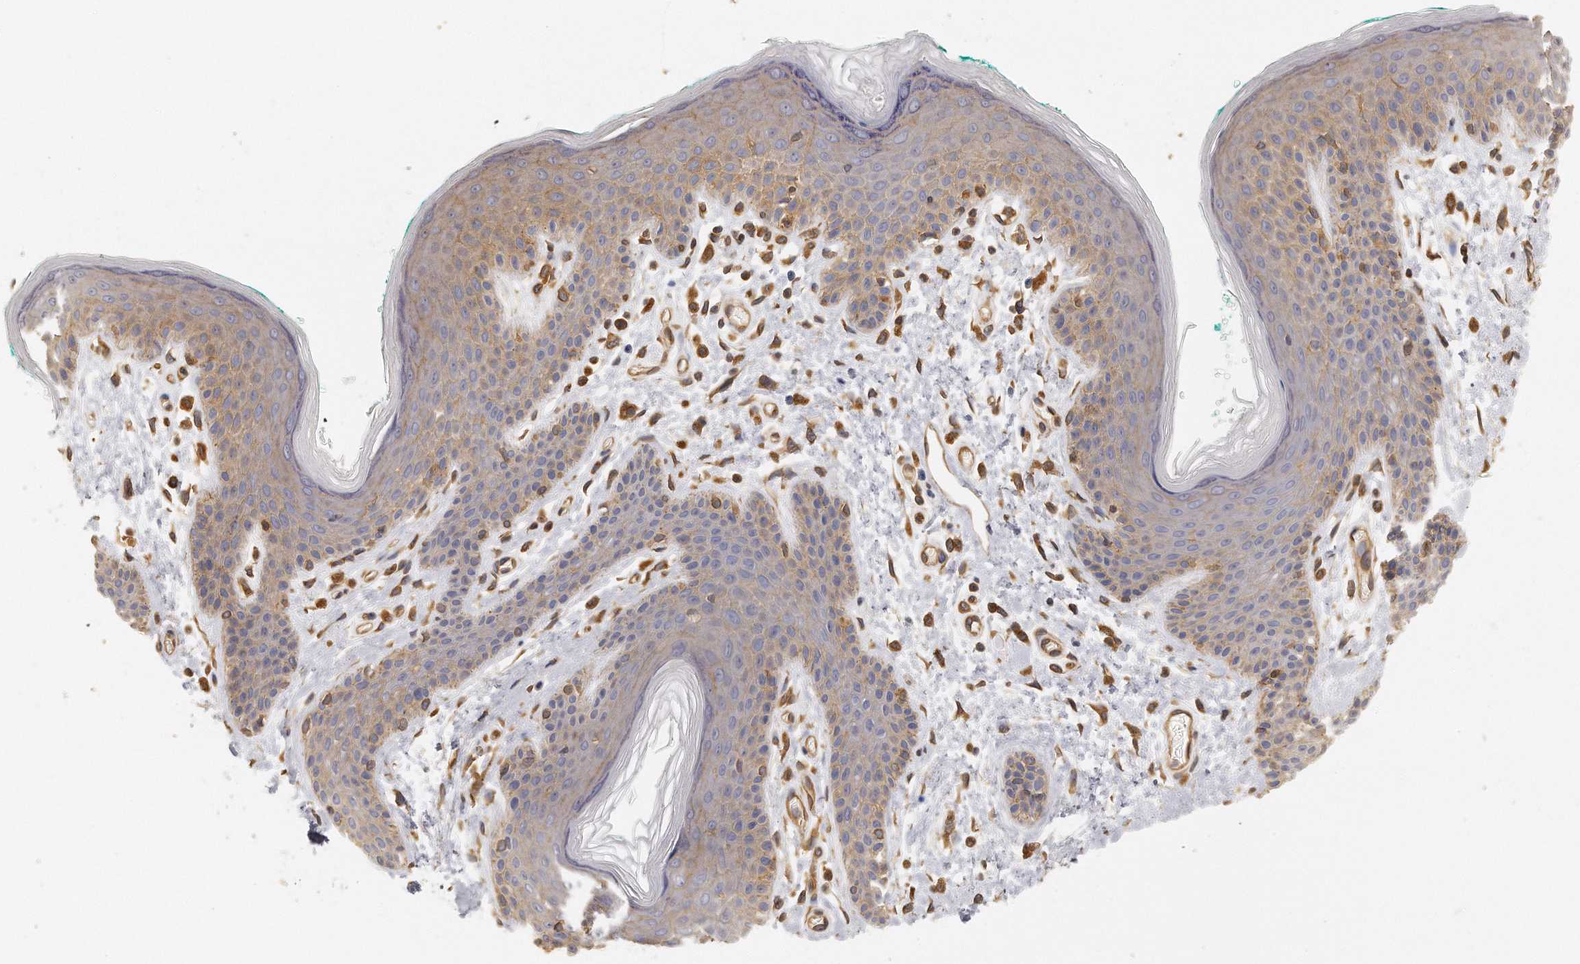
{"staining": {"intensity": "weak", "quantity": "25%-75%", "location": "cytoplasmic/membranous"}, "tissue": "skin", "cell_type": "Epidermal cells", "image_type": "normal", "snomed": [{"axis": "morphology", "description": "Normal tissue, NOS"}, {"axis": "topography", "description": "Anal"}], "caption": "Immunohistochemical staining of unremarkable human skin demonstrates low levels of weak cytoplasmic/membranous expression in approximately 25%-75% of epidermal cells. (IHC, brightfield microscopy, high magnification).", "gene": "CHST7", "patient": {"sex": "male", "age": 74}}